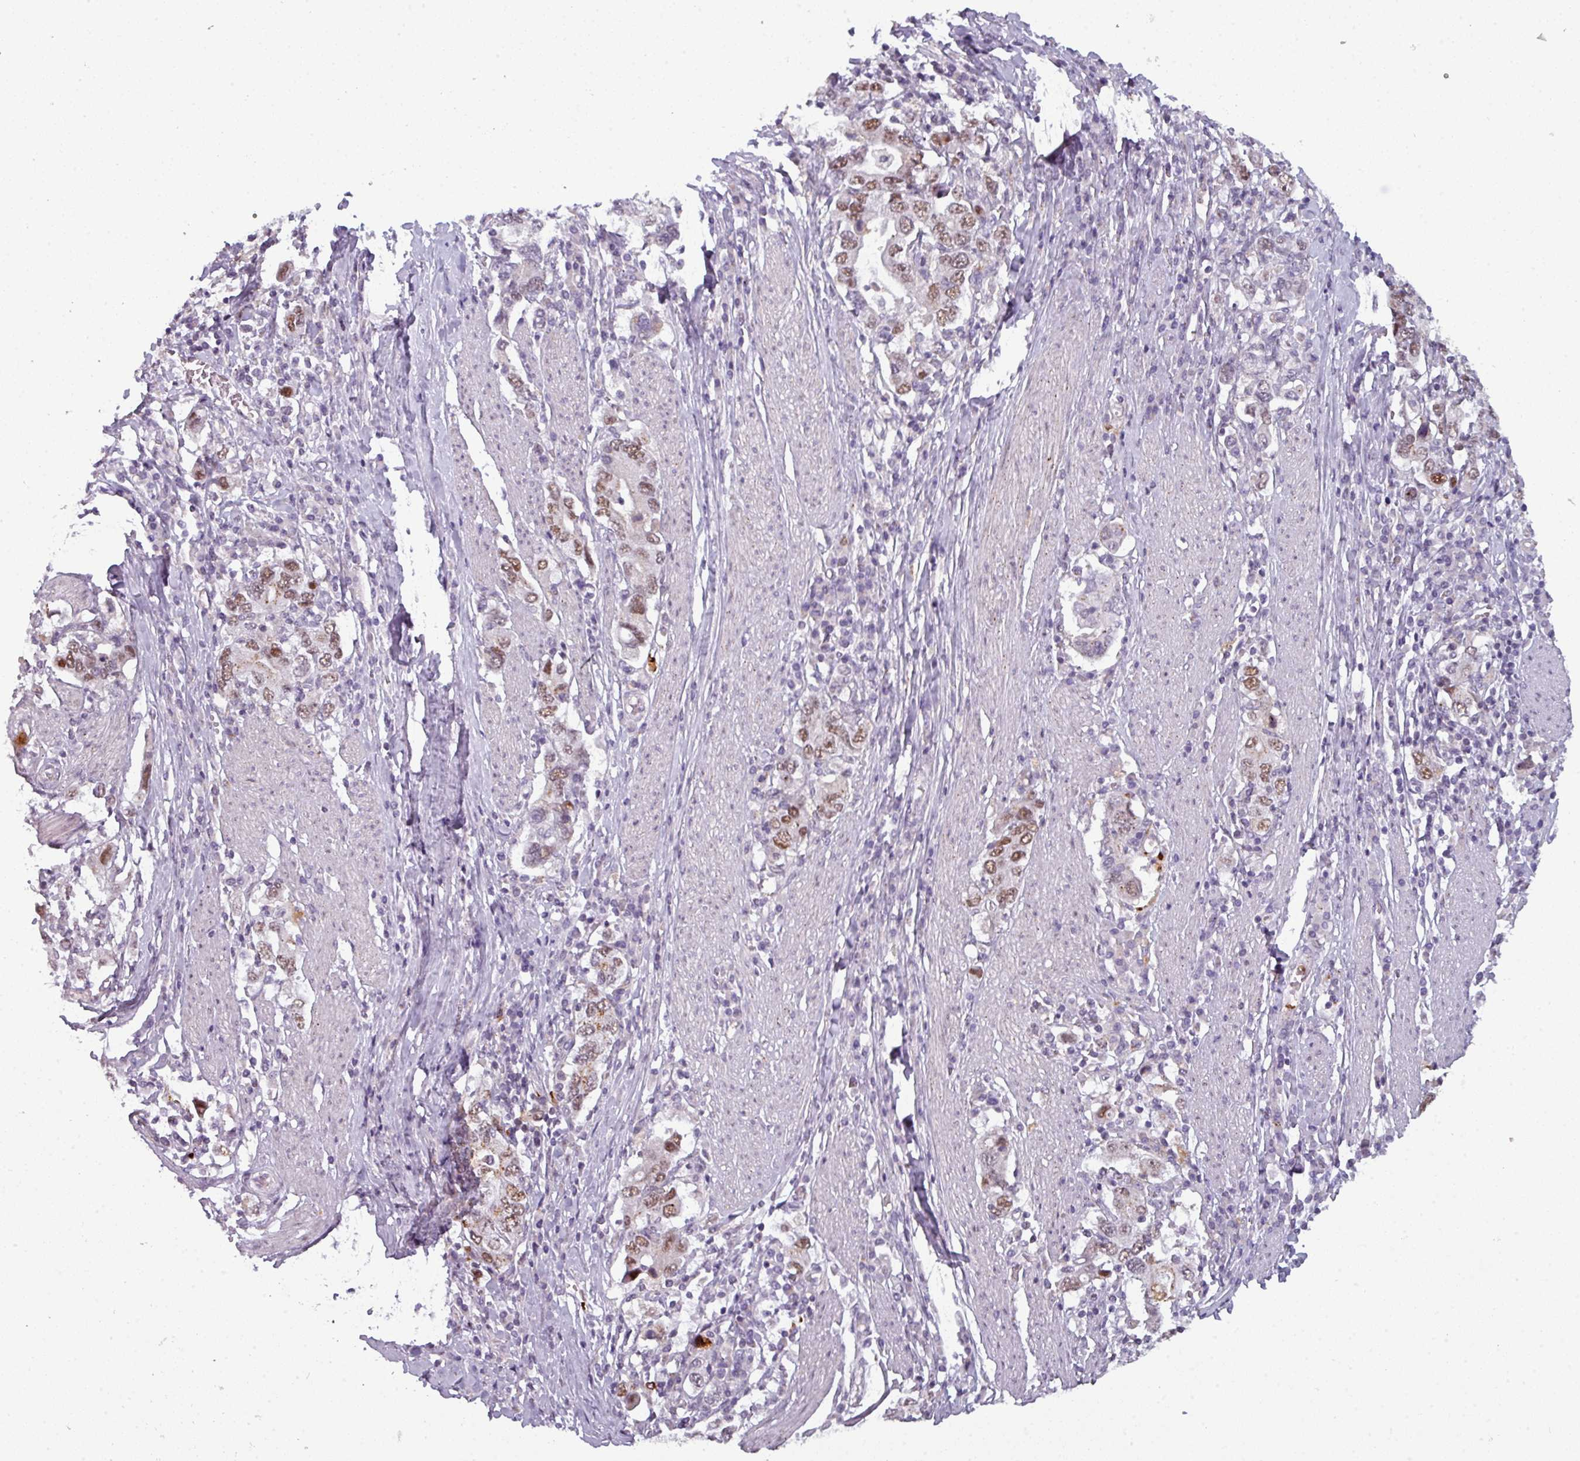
{"staining": {"intensity": "moderate", "quantity": "25%-75%", "location": "nuclear"}, "tissue": "stomach cancer", "cell_type": "Tumor cells", "image_type": "cancer", "snomed": [{"axis": "morphology", "description": "Adenocarcinoma, NOS"}, {"axis": "topography", "description": "Stomach, upper"}, {"axis": "topography", "description": "Stomach"}], "caption": "Protein staining displays moderate nuclear staining in about 25%-75% of tumor cells in stomach adenocarcinoma.", "gene": "TMEFF1", "patient": {"sex": "male", "age": 62}}